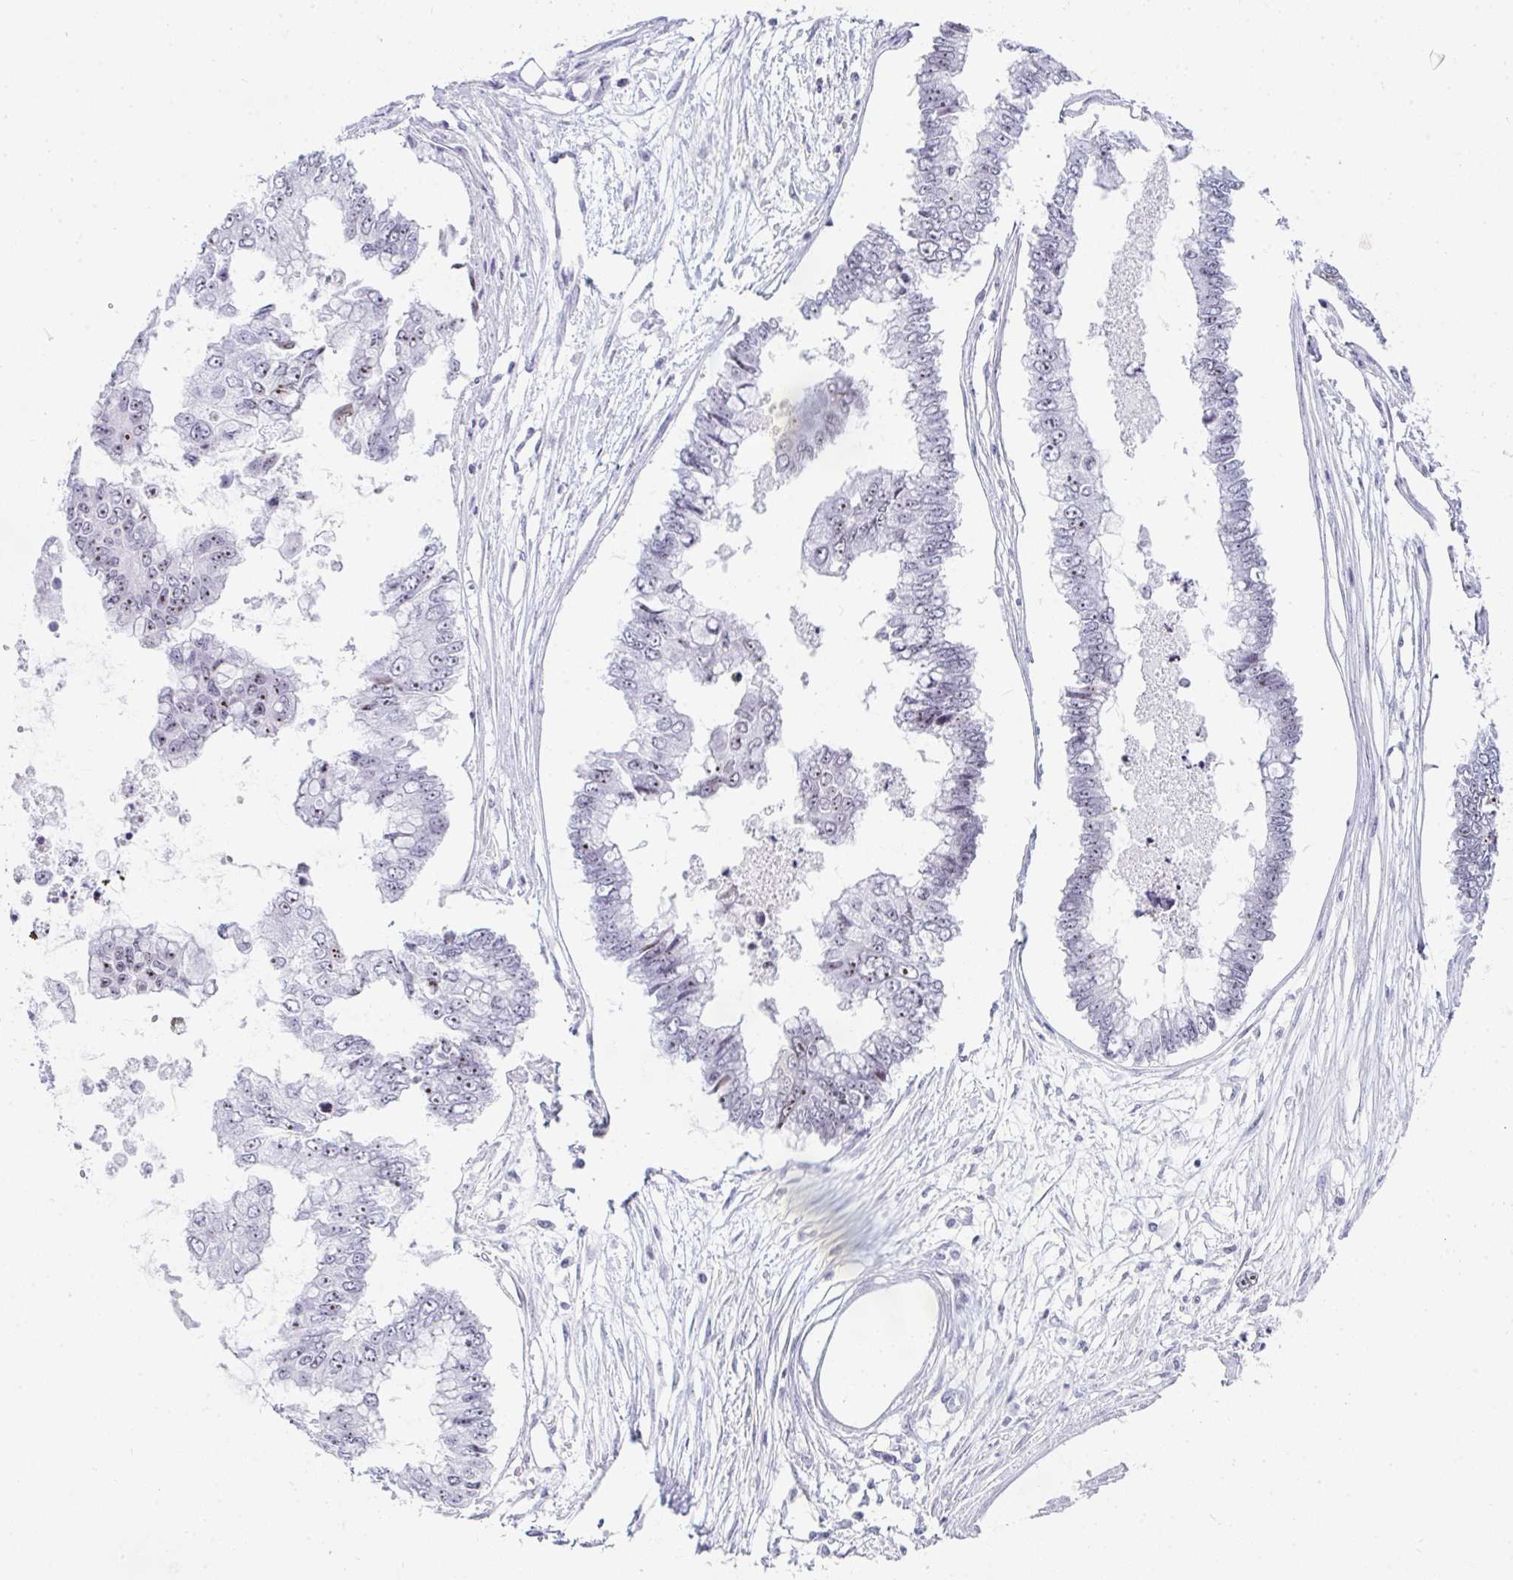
{"staining": {"intensity": "weak", "quantity": "25%-75%", "location": "nuclear"}, "tissue": "ovarian cancer", "cell_type": "Tumor cells", "image_type": "cancer", "snomed": [{"axis": "morphology", "description": "Cystadenocarcinoma, mucinous, NOS"}, {"axis": "topography", "description": "Ovary"}], "caption": "Tumor cells show low levels of weak nuclear staining in about 25%-75% of cells in mucinous cystadenocarcinoma (ovarian). (DAB (3,3'-diaminobenzidine) IHC, brown staining for protein, blue staining for nuclei).", "gene": "NOP10", "patient": {"sex": "female", "age": 72}}